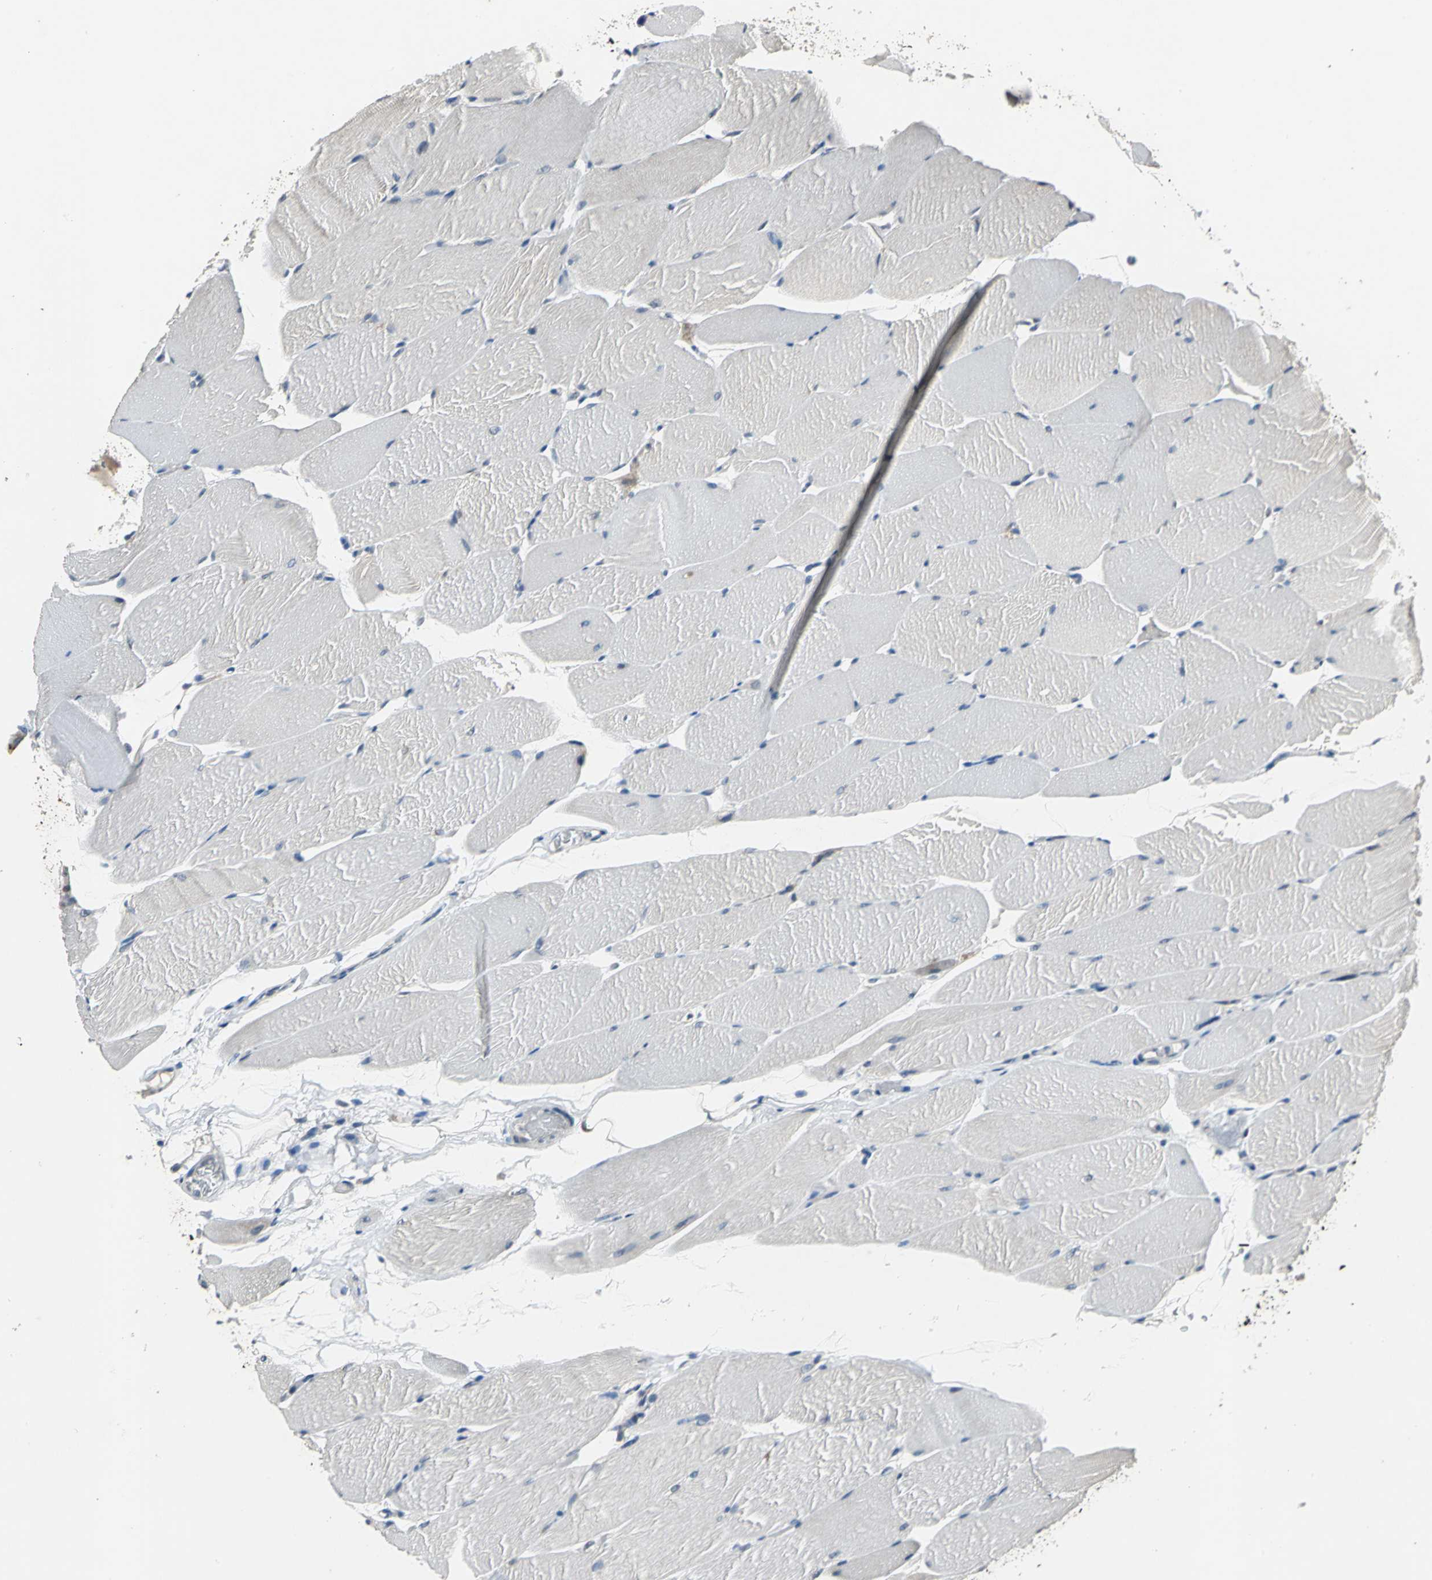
{"staining": {"intensity": "negative", "quantity": "none", "location": "none"}, "tissue": "skeletal muscle", "cell_type": "Myocytes", "image_type": "normal", "snomed": [{"axis": "morphology", "description": "Normal tissue, NOS"}, {"axis": "topography", "description": "Skeletal muscle"}, {"axis": "topography", "description": "Parathyroid gland"}], "caption": "Immunohistochemical staining of benign skeletal muscle demonstrates no significant expression in myocytes.", "gene": "JADE3", "patient": {"sex": "female", "age": 37}}